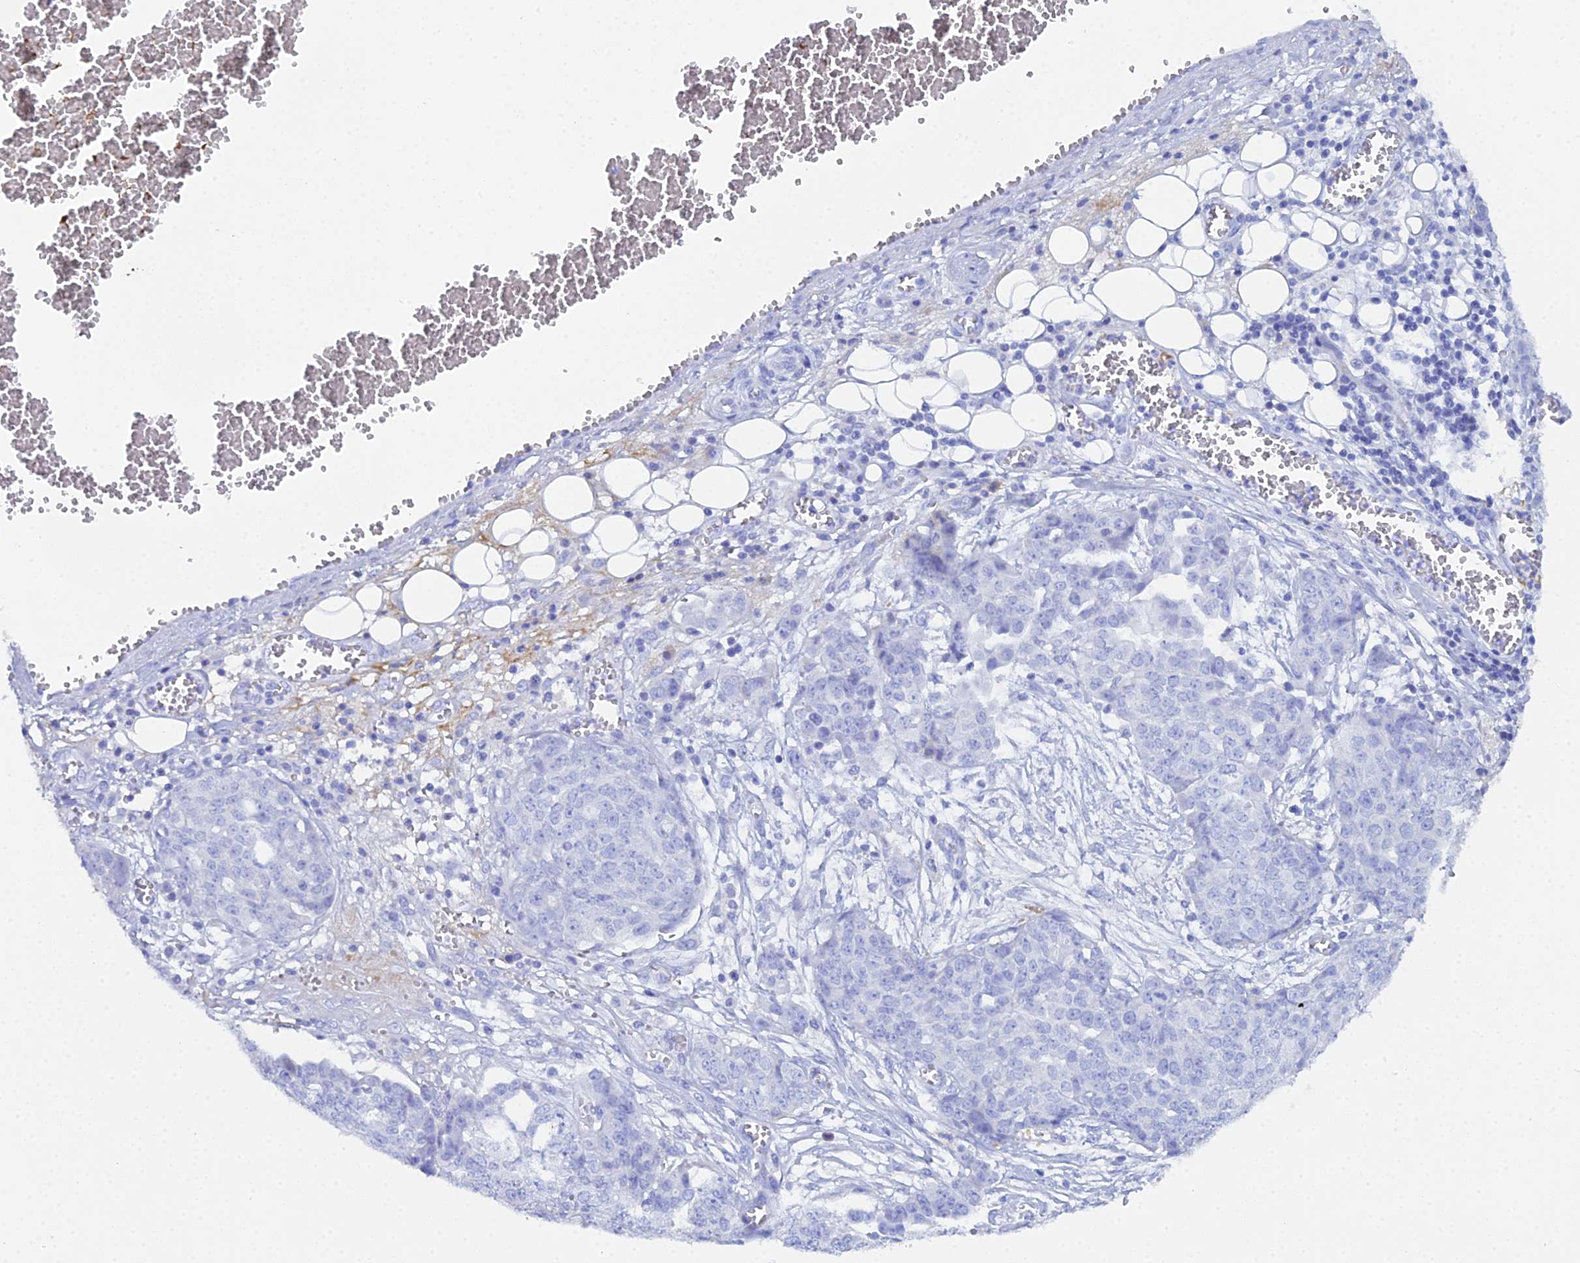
{"staining": {"intensity": "negative", "quantity": "none", "location": "none"}, "tissue": "ovarian cancer", "cell_type": "Tumor cells", "image_type": "cancer", "snomed": [{"axis": "morphology", "description": "Cystadenocarcinoma, serous, NOS"}, {"axis": "topography", "description": "Soft tissue"}, {"axis": "topography", "description": "Ovary"}], "caption": "Tumor cells show no significant protein positivity in ovarian serous cystadenocarcinoma. (DAB immunohistochemistry (IHC), high magnification).", "gene": "CELA3A", "patient": {"sex": "female", "age": 57}}